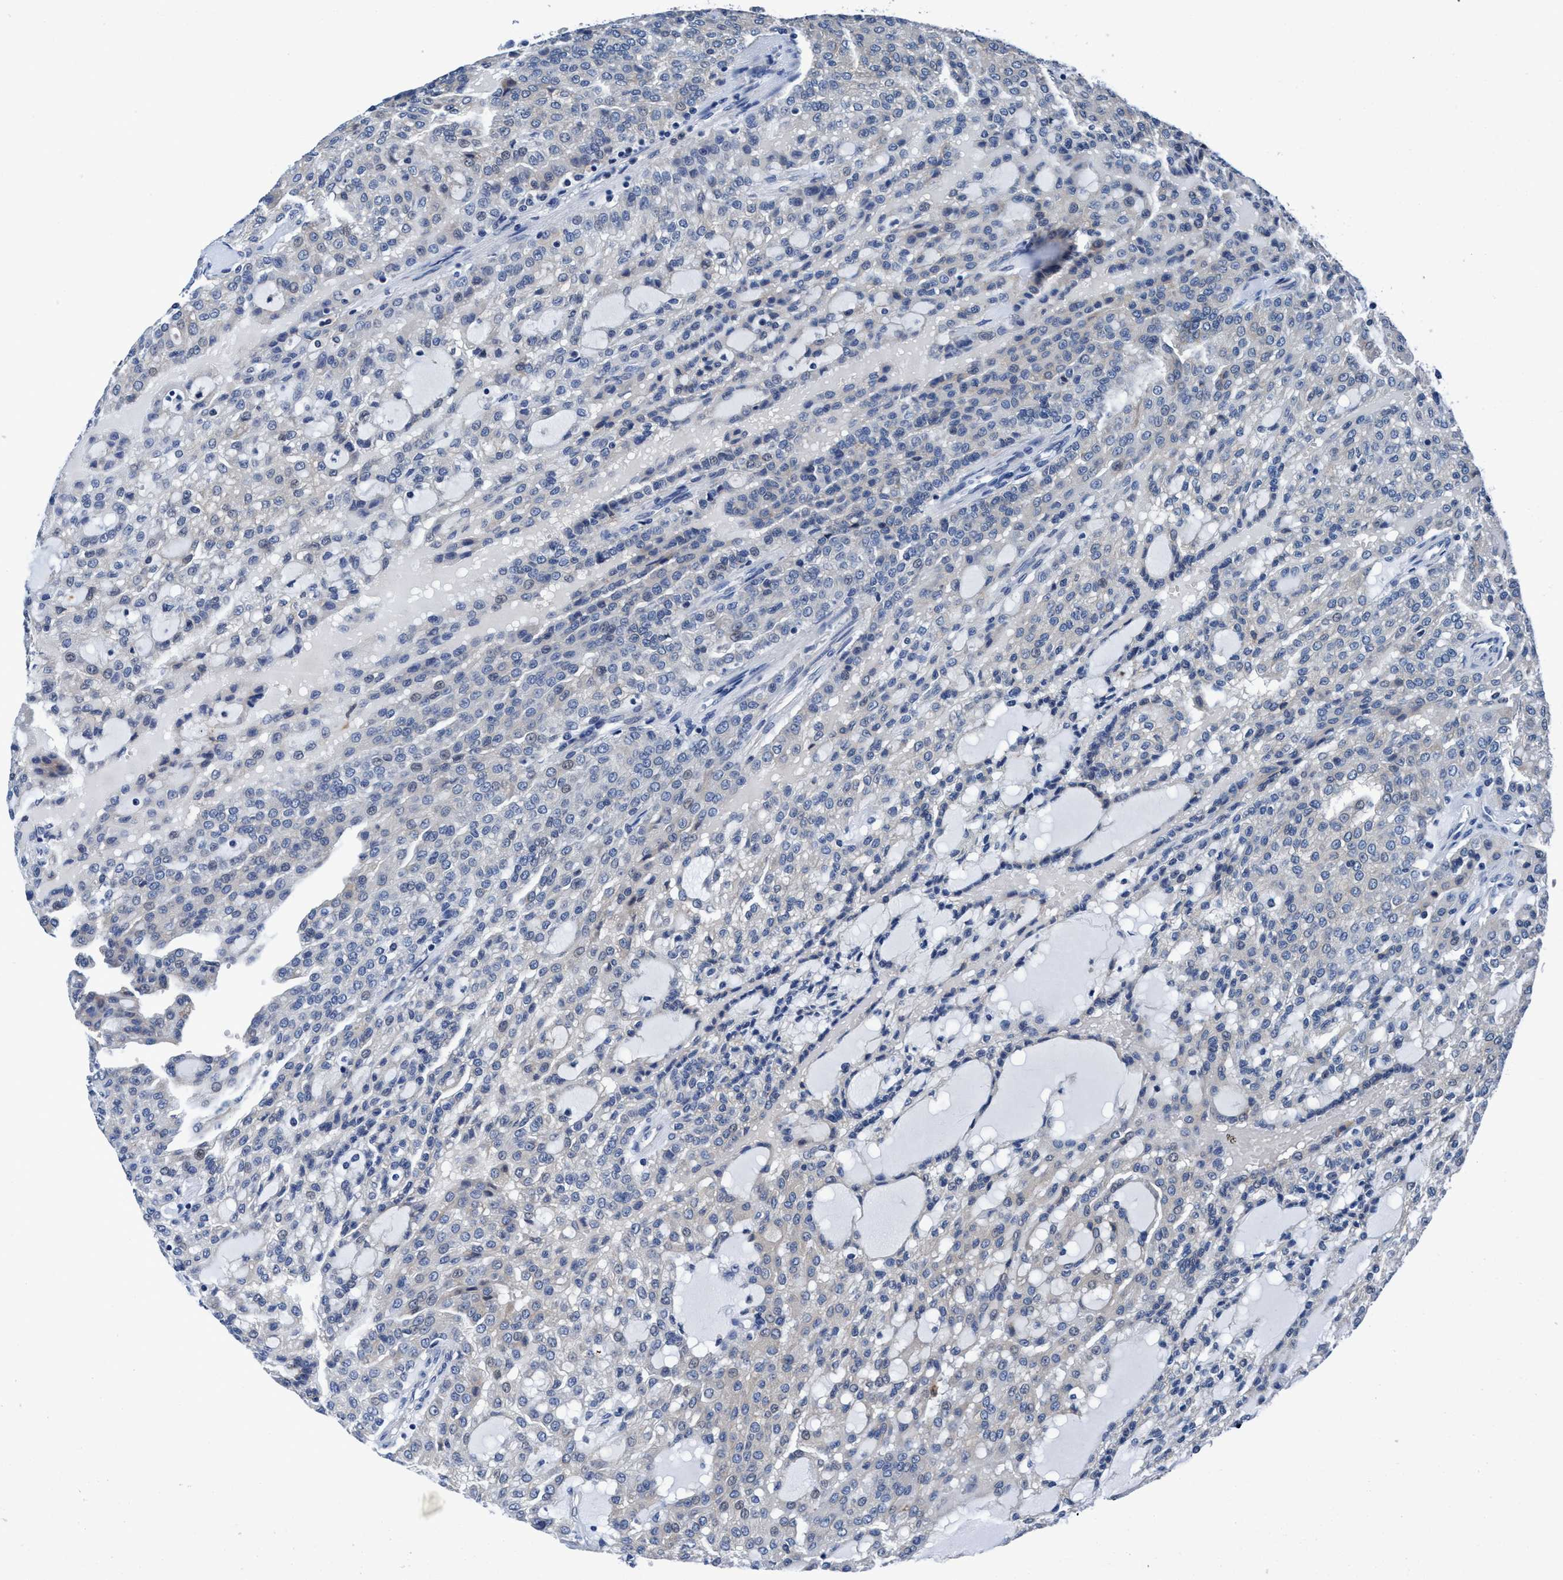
{"staining": {"intensity": "weak", "quantity": "<25%", "location": "cytoplasmic/membranous"}, "tissue": "renal cancer", "cell_type": "Tumor cells", "image_type": "cancer", "snomed": [{"axis": "morphology", "description": "Adenocarcinoma, NOS"}, {"axis": "topography", "description": "Kidney"}], "caption": "Tumor cells are negative for protein expression in human renal cancer.", "gene": "TMEM94", "patient": {"sex": "male", "age": 63}}